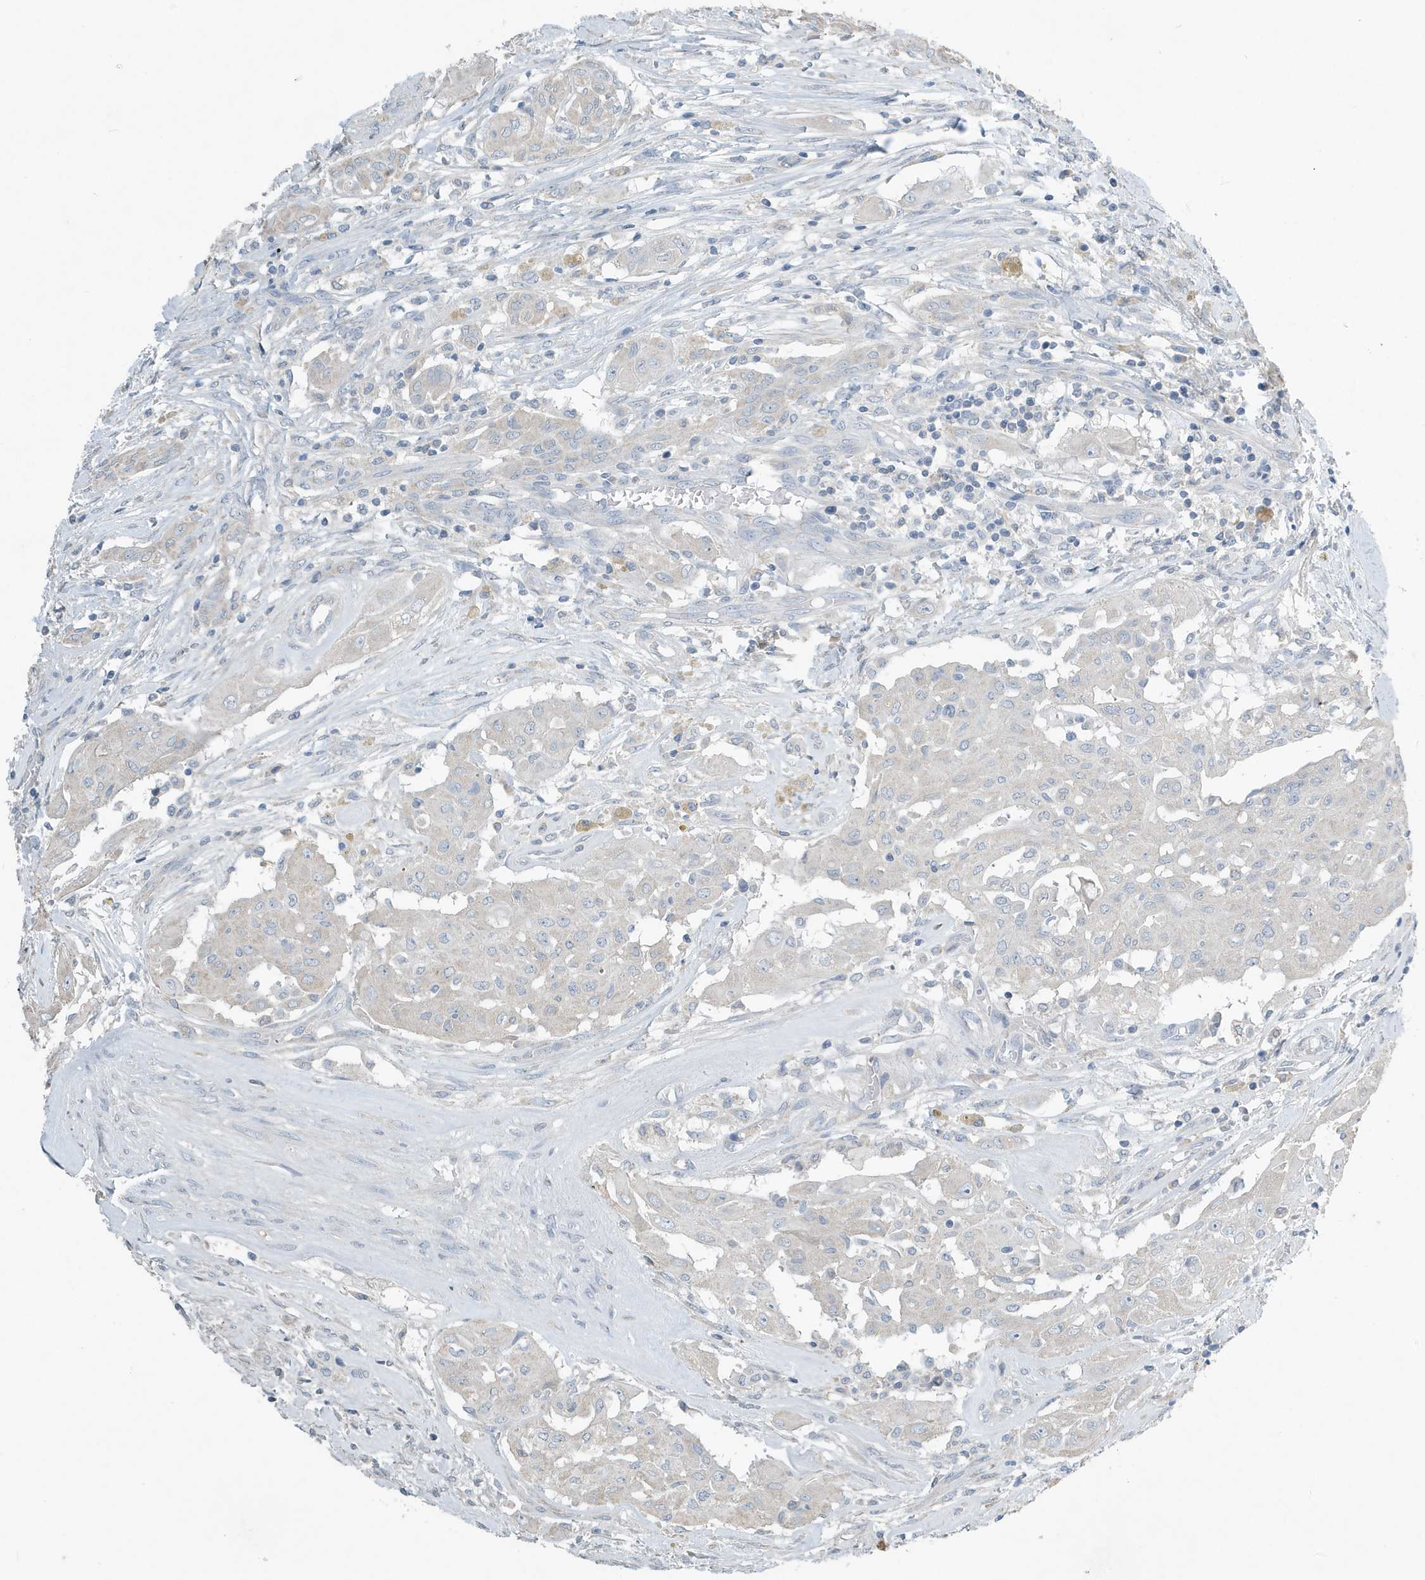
{"staining": {"intensity": "negative", "quantity": "none", "location": "none"}, "tissue": "thyroid cancer", "cell_type": "Tumor cells", "image_type": "cancer", "snomed": [{"axis": "morphology", "description": "Papillary adenocarcinoma, NOS"}, {"axis": "topography", "description": "Thyroid gland"}], "caption": "Image shows no significant protein positivity in tumor cells of papillary adenocarcinoma (thyroid). (DAB (3,3'-diaminobenzidine) immunohistochemistry, high magnification).", "gene": "UGT2B4", "patient": {"sex": "female", "age": 59}}